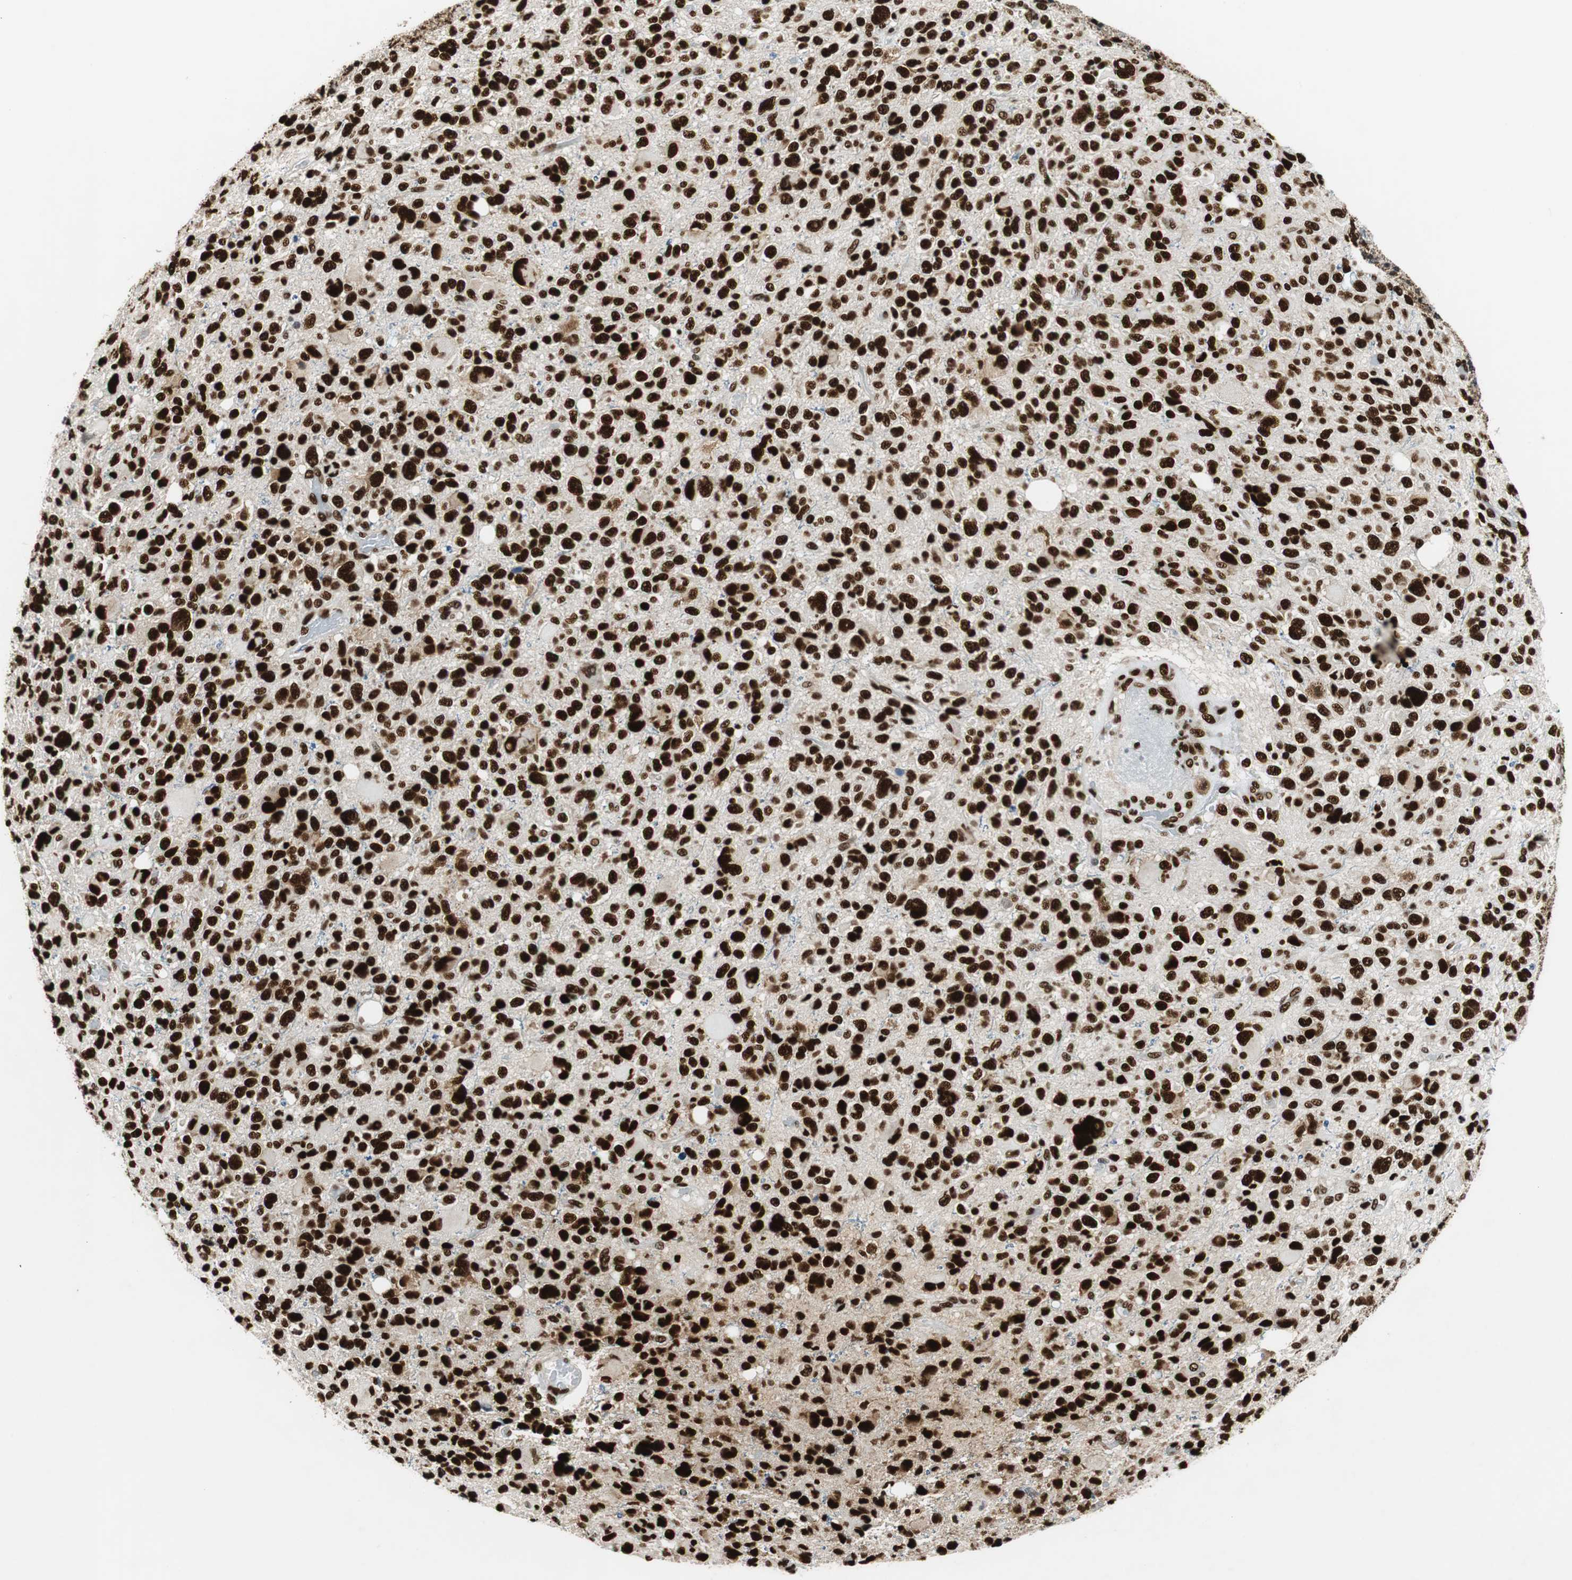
{"staining": {"intensity": "strong", "quantity": ">75%", "location": "nuclear"}, "tissue": "glioma", "cell_type": "Tumor cells", "image_type": "cancer", "snomed": [{"axis": "morphology", "description": "Glioma, malignant, High grade"}, {"axis": "topography", "description": "Brain"}], "caption": "Immunohistochemical staining of high-grade glioma (malignant) reveals high levels of strong nuclear protein staining in approximately >75% of tumor cells.", "gene": "PRKDC", "patient": {"sex": "male", "age": 48}}